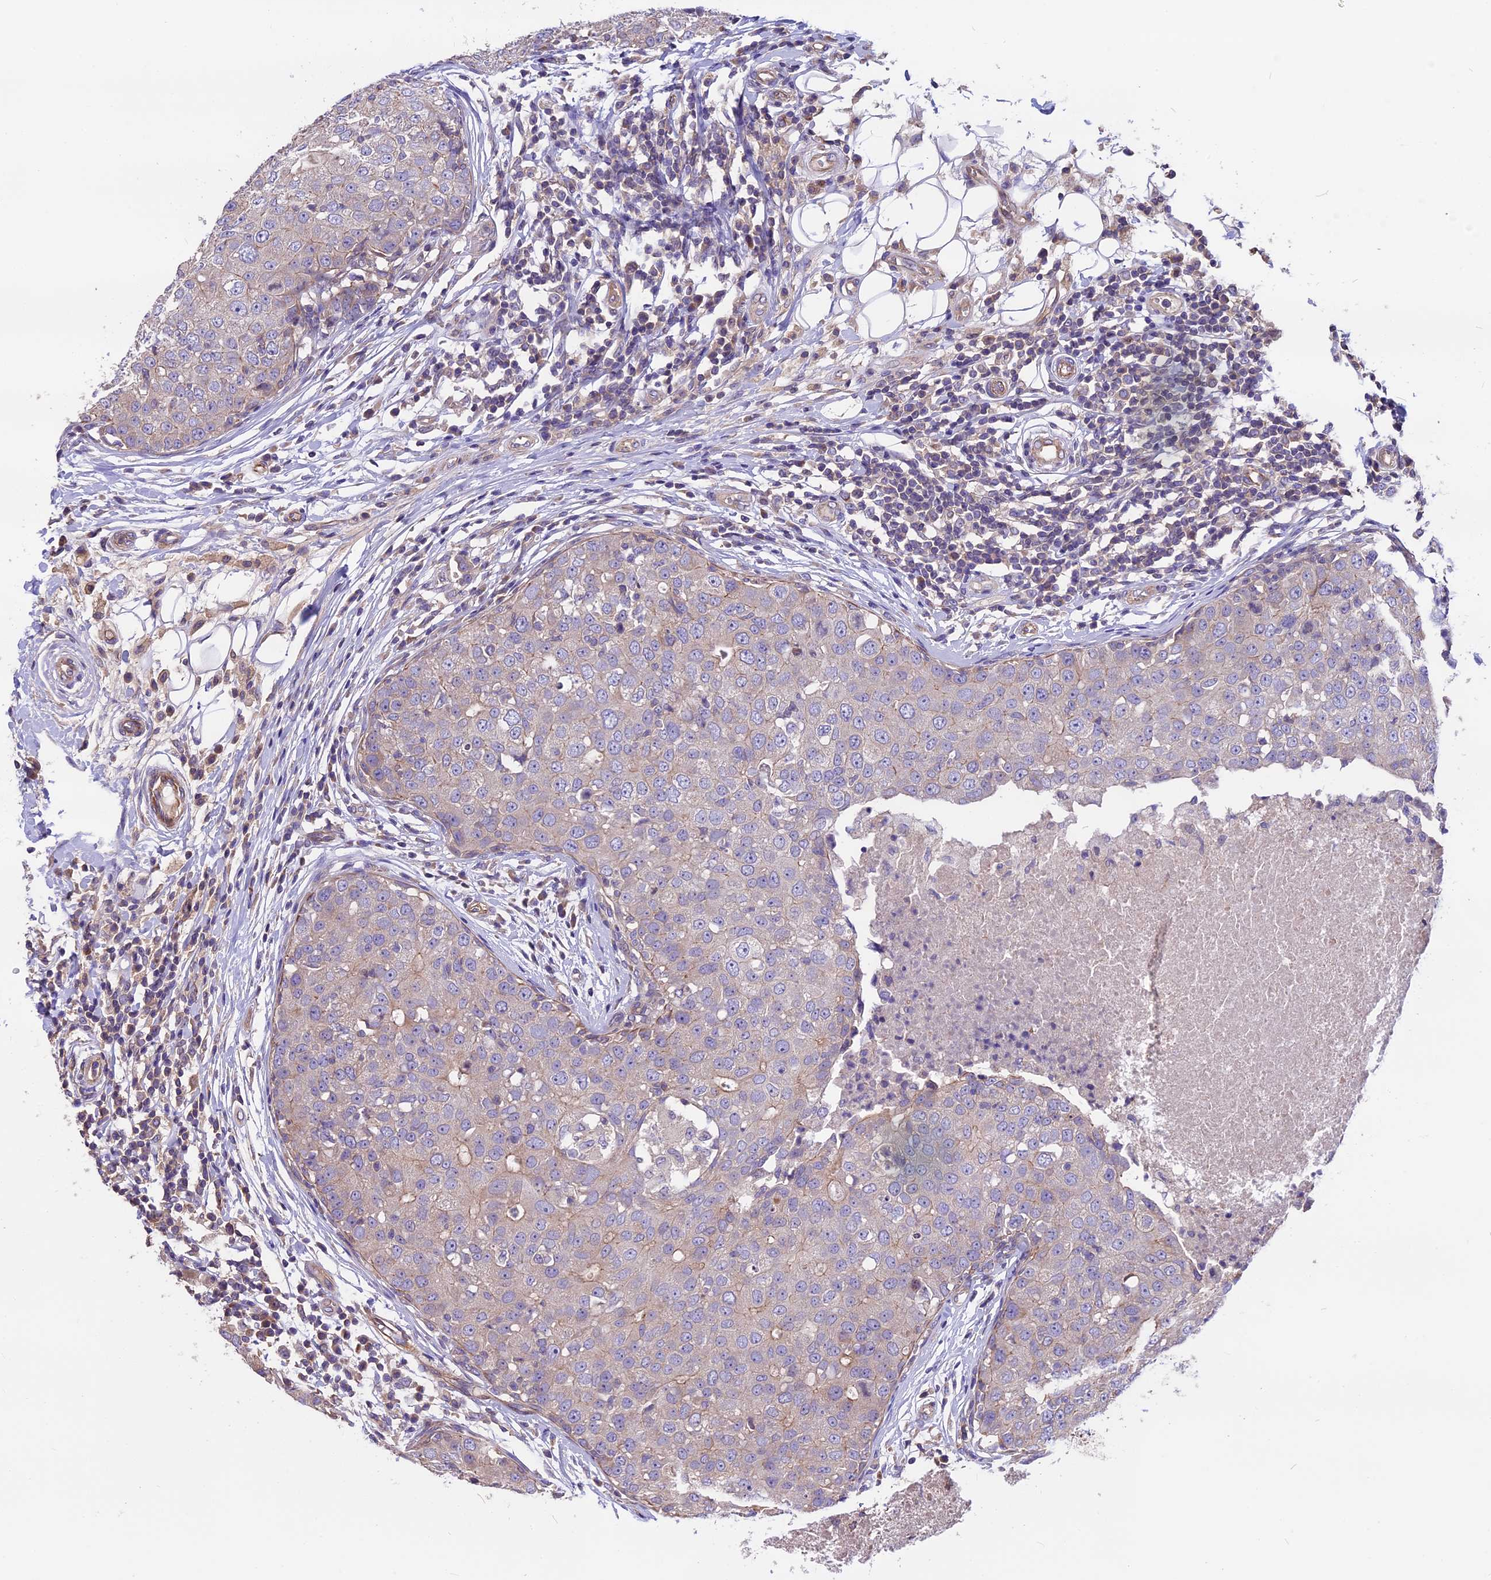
{"staining": {"intensity": "weak", "quantity": "<25%", "location": "cytoplasmic/membranous"}, "tissue": "breast cancer", "cell_type": "Tumor cells", "image_type": "cancer", "snomed": [{"axis": "morphology", "description": "Duct carcinoma"}, {"axis": "topography", "description": "Breast"}], "caption": "DAB immunohistochemical staining of human breast cancer reveals no significant expression in tumor cells.", "gene": "ANO3", "patient": {"sex": "female", "age": 27}}